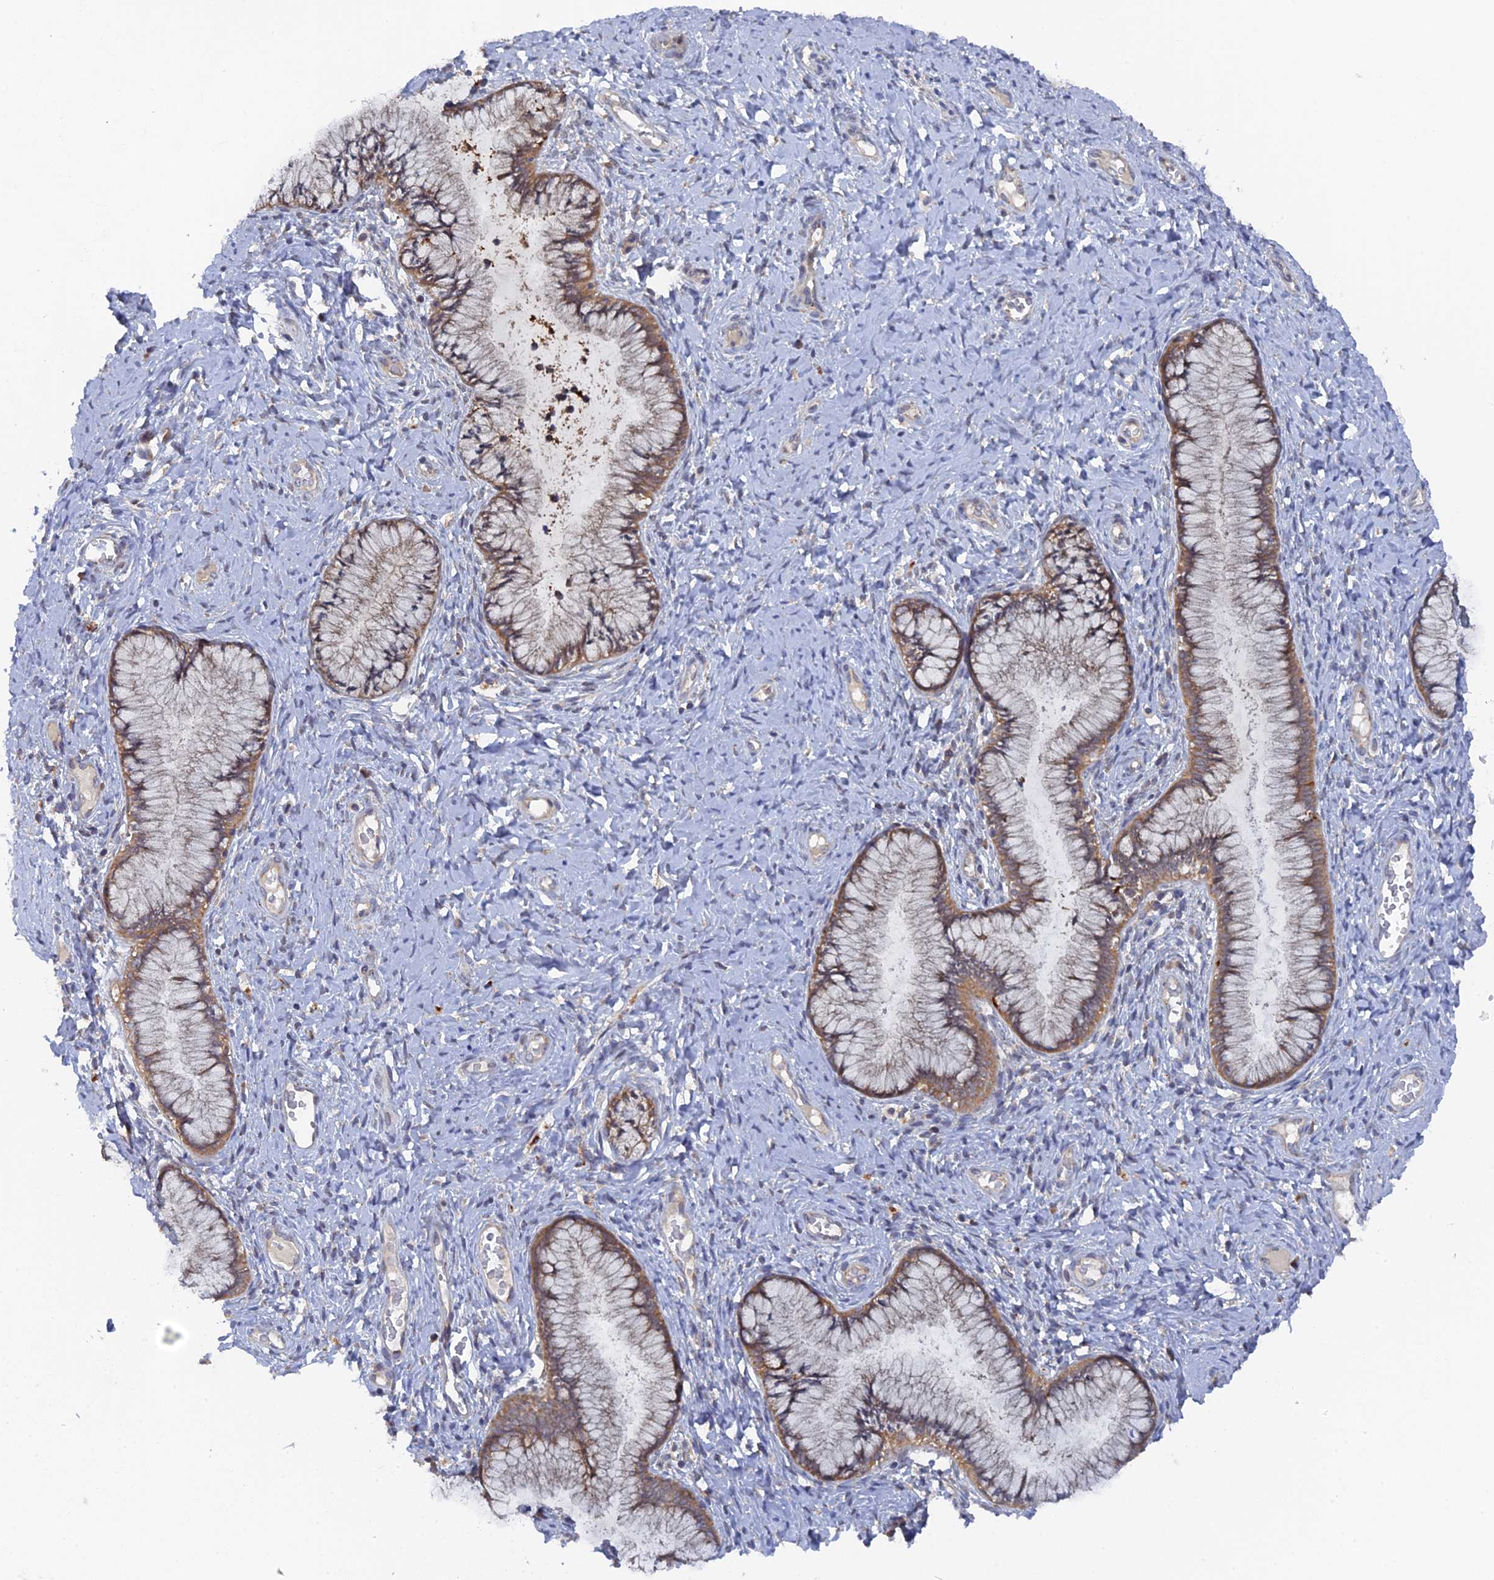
{"staining": {"intensity": "moderate", "quantity": ">75%", "location": "cytoplasmic/membranous"}, "tissue": "cervix", "cell_type": "Glandular cells", "image_type": "normal", "snomed": [{"axis": "morphology", "description": "Normal tissue, NOS"}, {"axis": "topography", "description": "Cervix"}], "caption": "A medium amount of moderate cytoplasmic/membranous positivity is identified in approximately >75% of glandular cells in unremarkable cervix. (DAB = brown stain, brightfield microscopy at high magnification).", "gene": "MIGA2", "patient": {"sex": "female", "age": 42}}